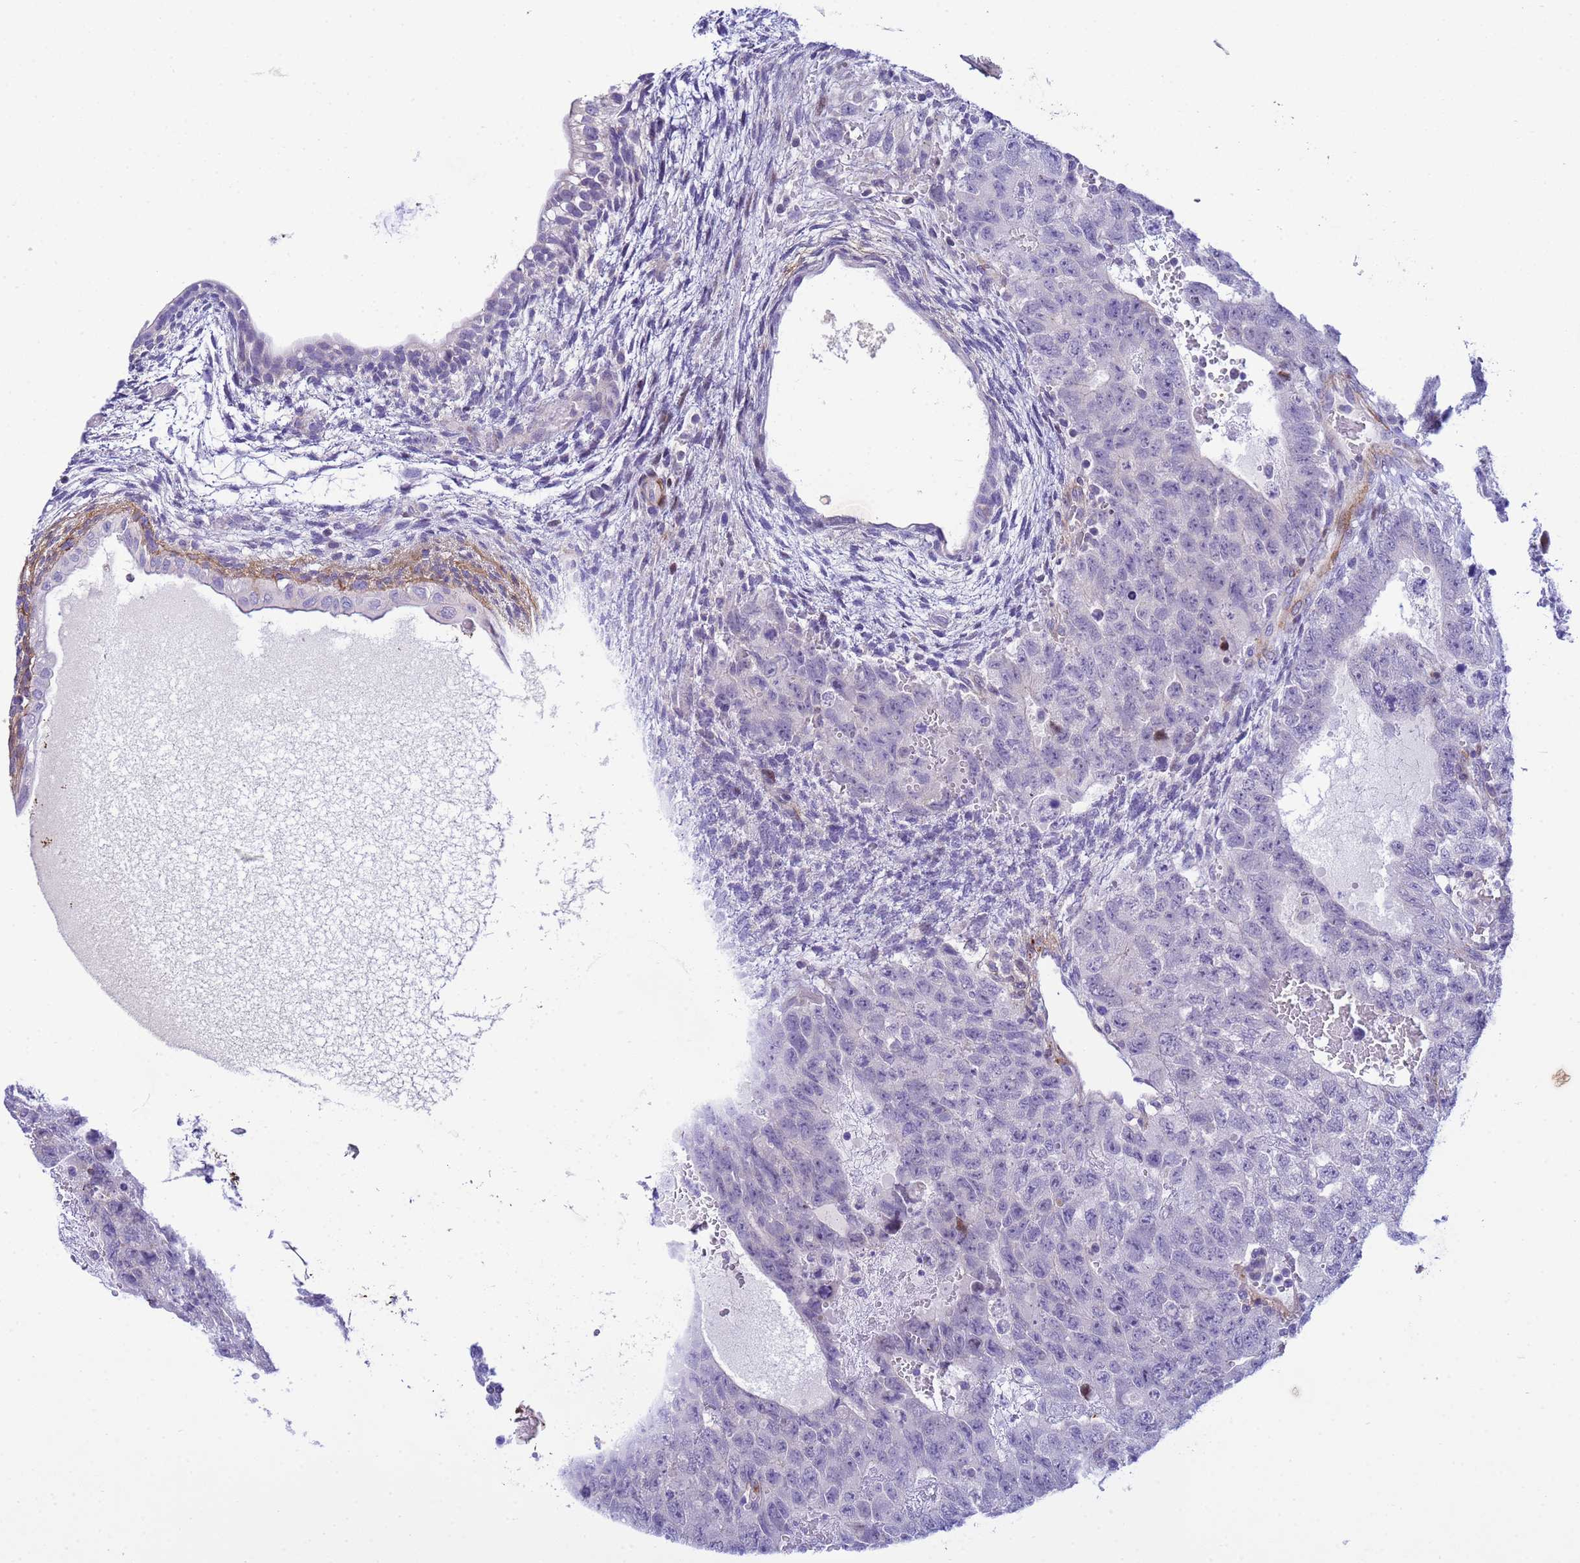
{"staining": {"intensity": "negative", "quantity": "none", "location": "none"}, "tissue": "testis cancer", "cell_type": "Tumor cells", "image_type": "cancer", "snomed": [{"axis": "morphology", "description": "Carcinoma, Embryonal, NOS"}, {"axis": "topography", "description": "Testis"}], "caption": "Immunohistochemical staining of testis embryonal carcinoma demonstrates no significant positivity in tumor cells. Nuclei are stained in blue.", "gene": "P2RX7", "patient": {"sex": "male", "age": 26}}